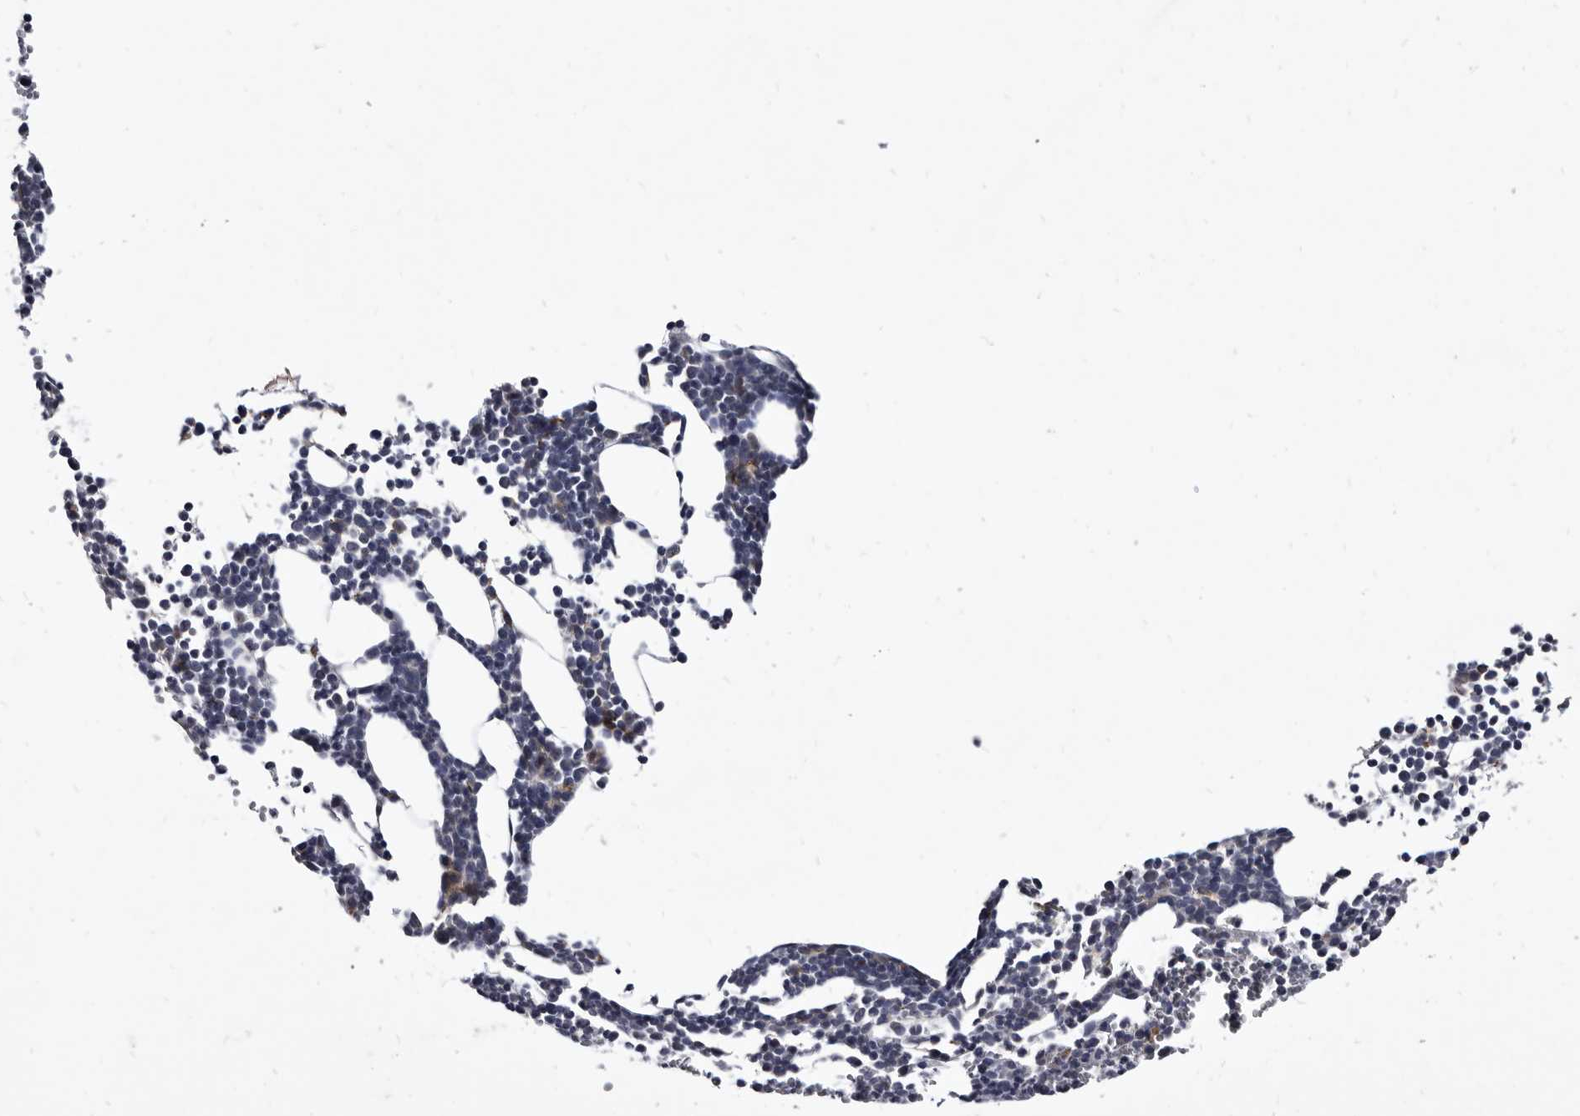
{"staining": {"intensity": "negative", "quantity": "none", "location": "none"}, "tissue": "bone marrow", "cell_type": "Hematopoietic cells", "image_type": "normal", "snomed": [{"axis": "morphology", "description": "Normal tissue, NOS"}, {"axis": "topography", "description": "Bone marrow"}], "caption": "Immunohistochemical staining of benign bone marrow displays no significant staining in hematopoietic cells.", "gene": "PROM1", "patient": {"sex": "female", "age": 67}}